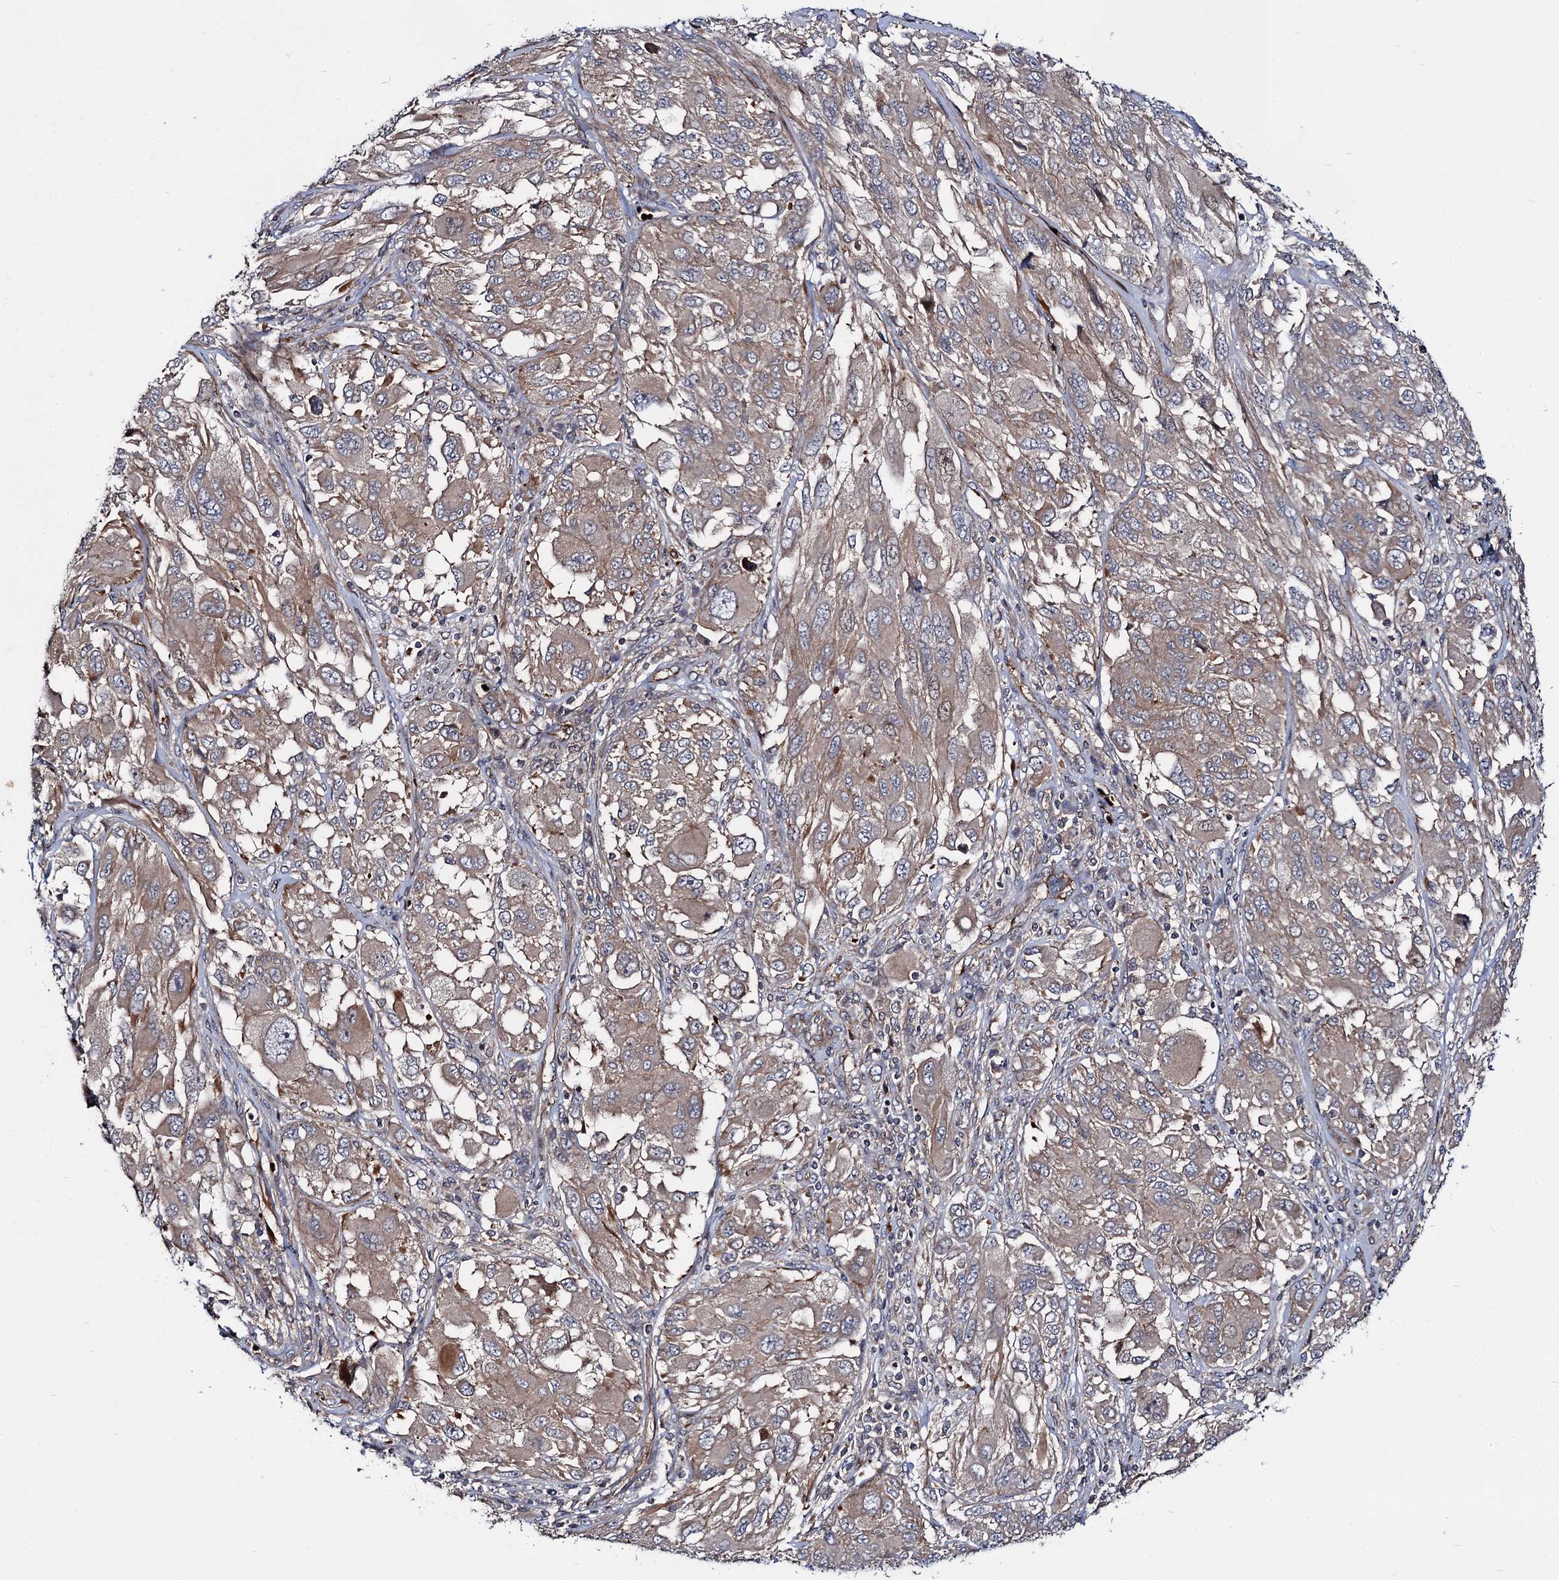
{"staining": {"intensity": "weak", "quantity": "25%-75%", "location": "cytoplasmic/membranous"}, "tissue": "melanoma", "cell_type": "Tumor cells", "image_type": "cancer", "snomed": [{"axis": "morphology", "description": "Malignant melanoma, NOS"}, {"axis": "topography", "description": "Skin"}], "caption": "About 25%-75% of tumor cells in malignant melanoma display weak cytoplasmic/membranous protein positivity as visualized by brown immunohistochemical staining.", "gene": "KXD1", "patient": {"sex": "female", "age": 91}}